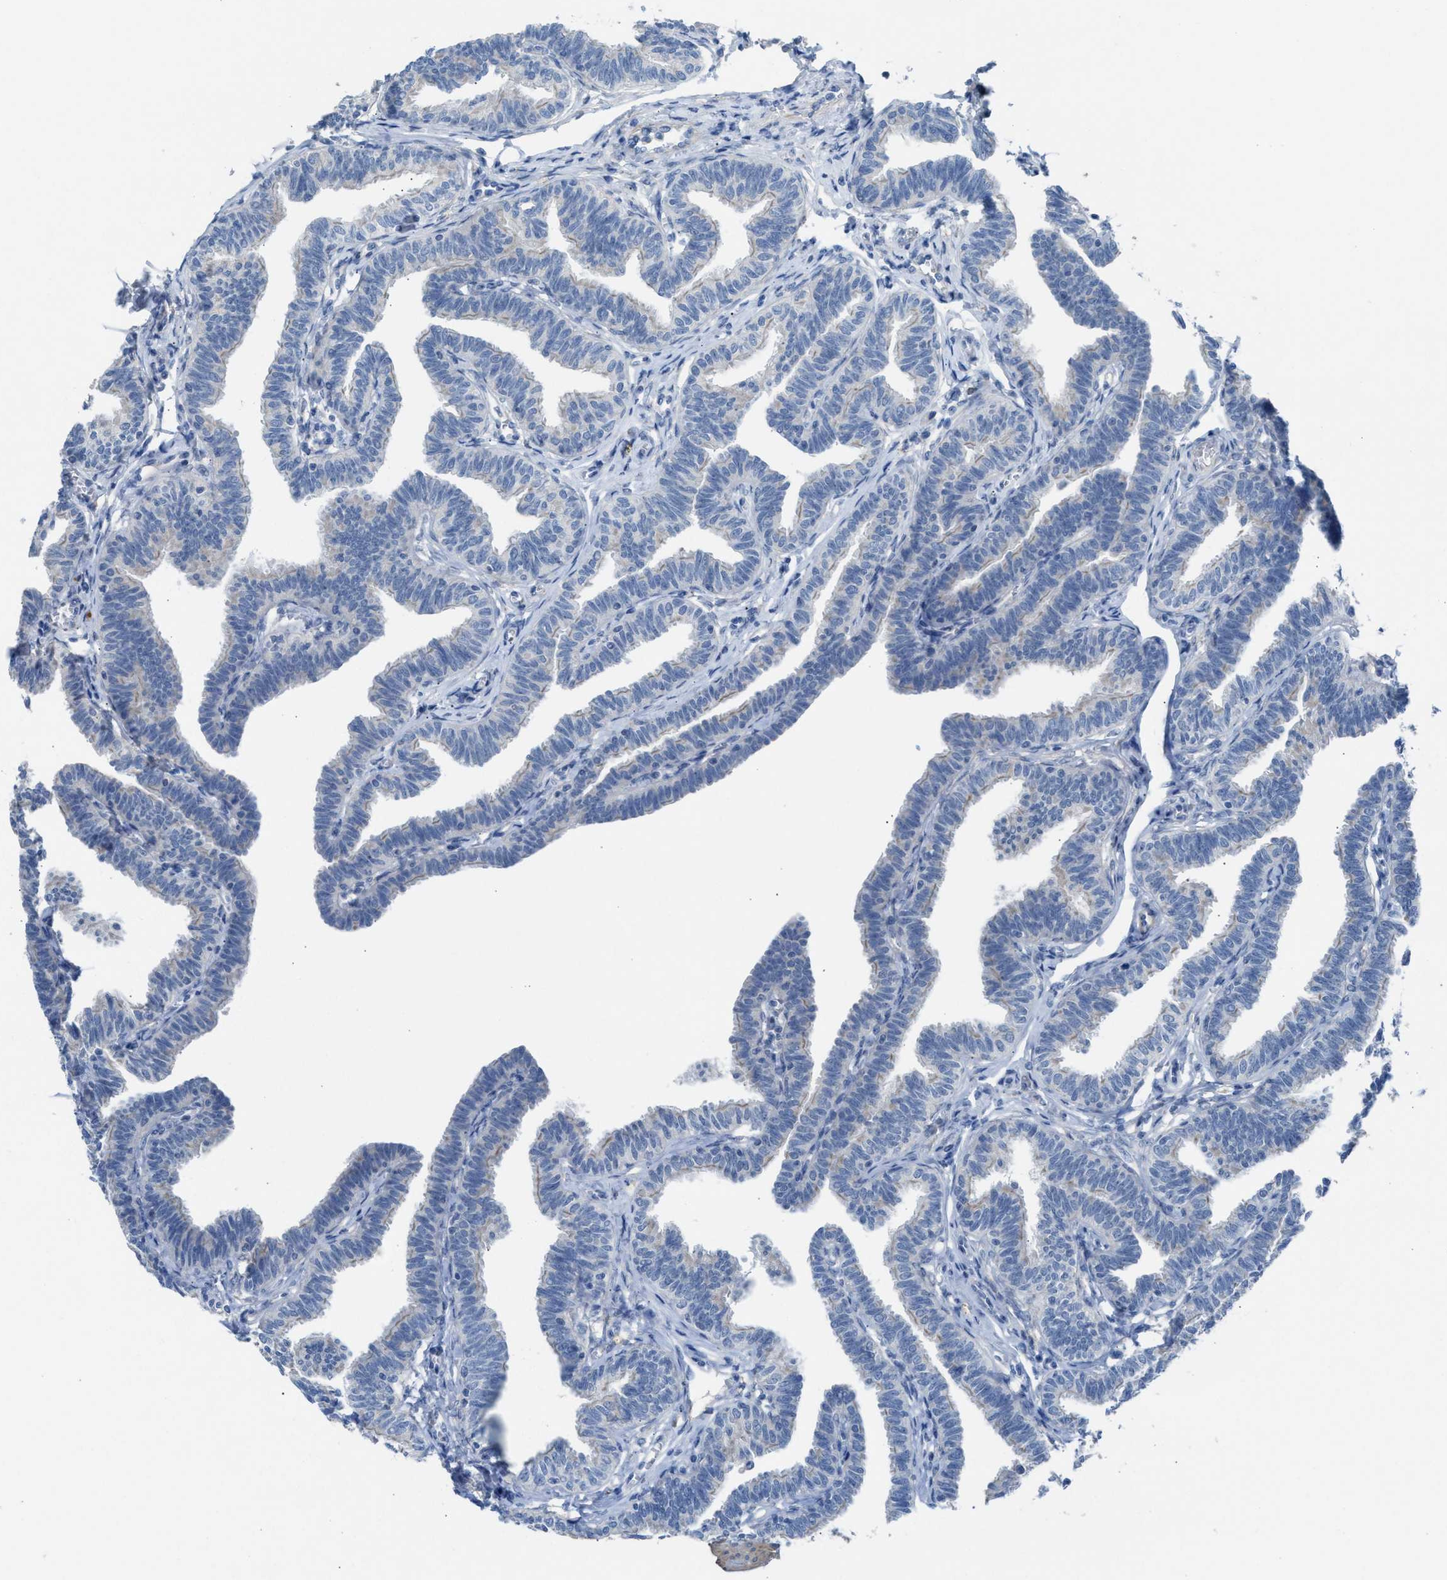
{"staining": {"intensity": "negative", "quantity": "none", "location": "none"}, "tissue": "fallopian tube", "cell_type": "Glandular cells", "image_type": "normal", "snomed": [{"axis": "morphology", "description": "Normal tissue, NOS"}, {"axis": "topography", "description": "Fallopian tube"}, {"axis": "topography", "description": "Ovary"}], "caption": "High power microscopy photomicrograph of an IHC micrograph of normal fallopian tube, revealing no significant positivity in glandular cells. (Brightfield microscopy of DAB (3,3'-diaminobenzidine) IHC at high magnification).", "gene": "ASPA", "patient": {"sex": "female", "age": 23}}